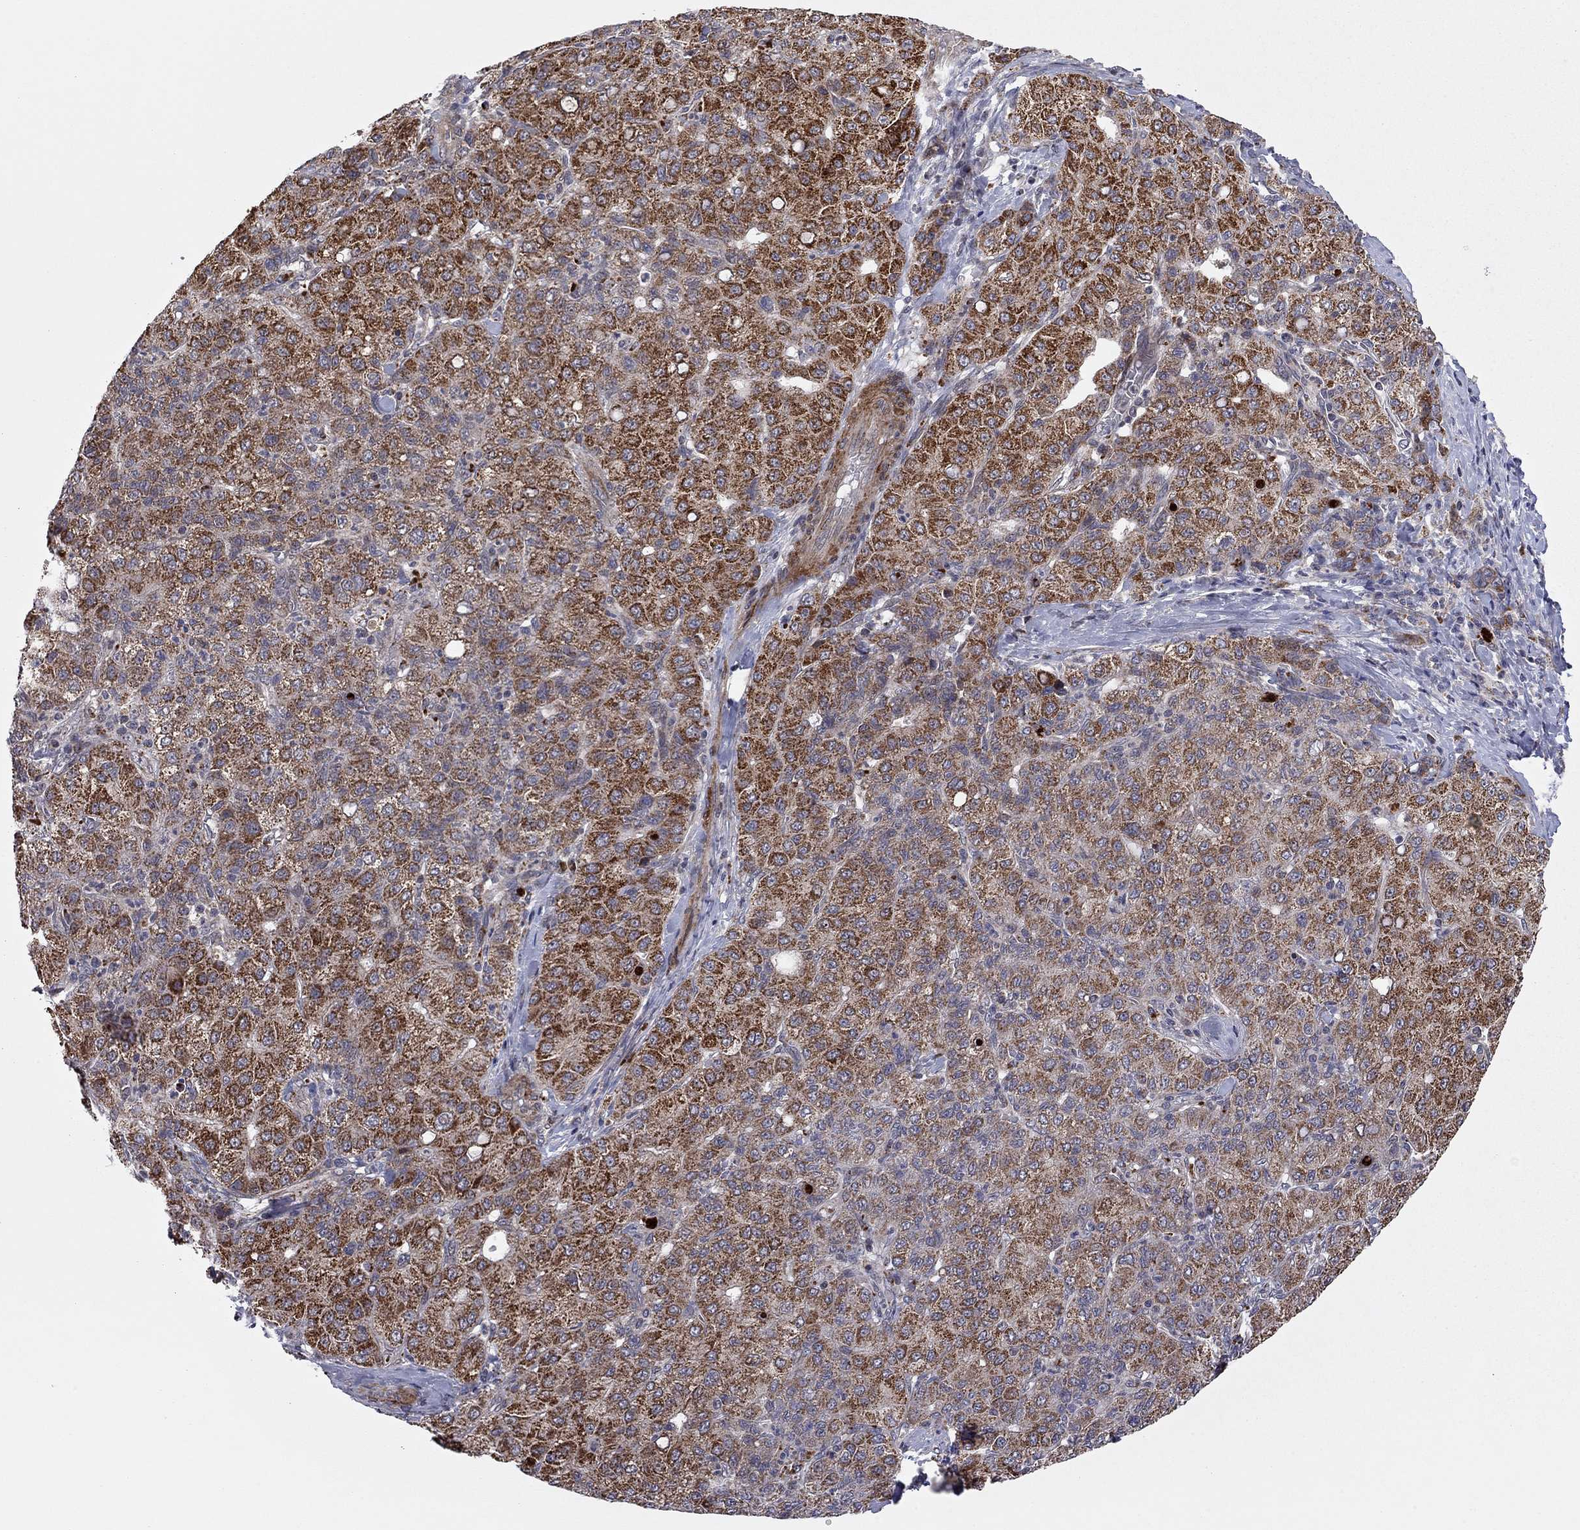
{"staining": {"intensity": "strong", "quantity": "25%-75%", "location": "cytoplasmic/membranous"}, "tissue": "liver cancer", "cell_type": "Tumor cells", "image_type": "cancer", "snomed": [{"axis": "morphology", "description": "Carcinoma, Hepatocellular, NOS"}, {"axis": "topography", "description": "Liver"}], "caption": "Hepatocellular carcinoma (liver) stained with a protein marker displays strong staining in tumor cells.", "gene": "IDS", "patient": {"sex": "male", "age": 65}}